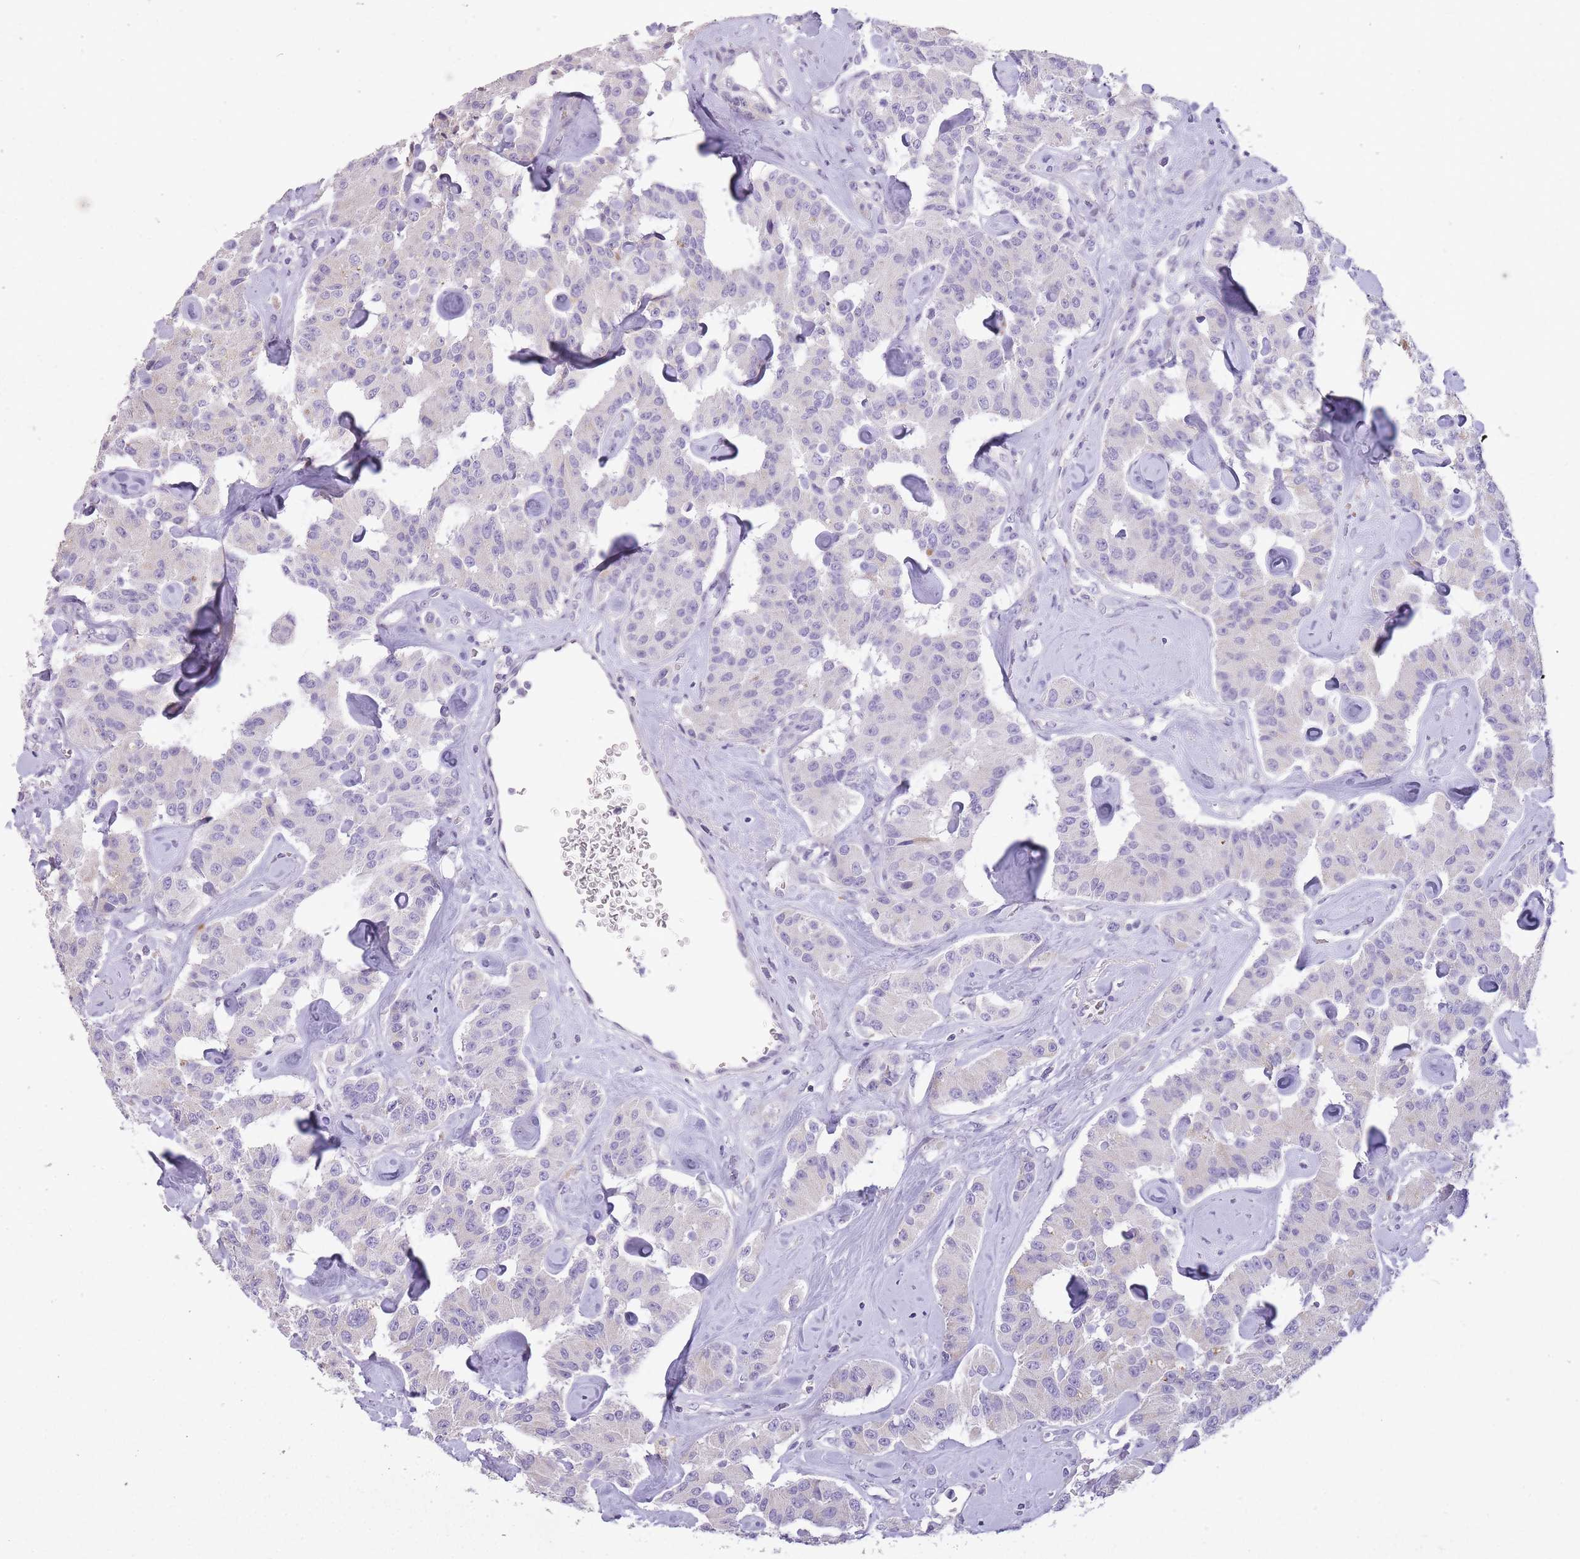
{"staining": {"intensity": "negative", "quantity": "none", "location": "none"}, "tissue": "carcinoid", "cell_type": "Tumor cells", "image_type": "cancer", "snomed": [{"axis": "morphology", "description": "Carcinoid, malignant, NOS"}, {"axis": "topography", "description": "Pancreas"}], "caption": "Carcinoid was stained to show a protein in brown. There is no significant positivity in tumor cells.", "gene": "CNTNAP3", "patient": {"sex": "male", "age": 41}}